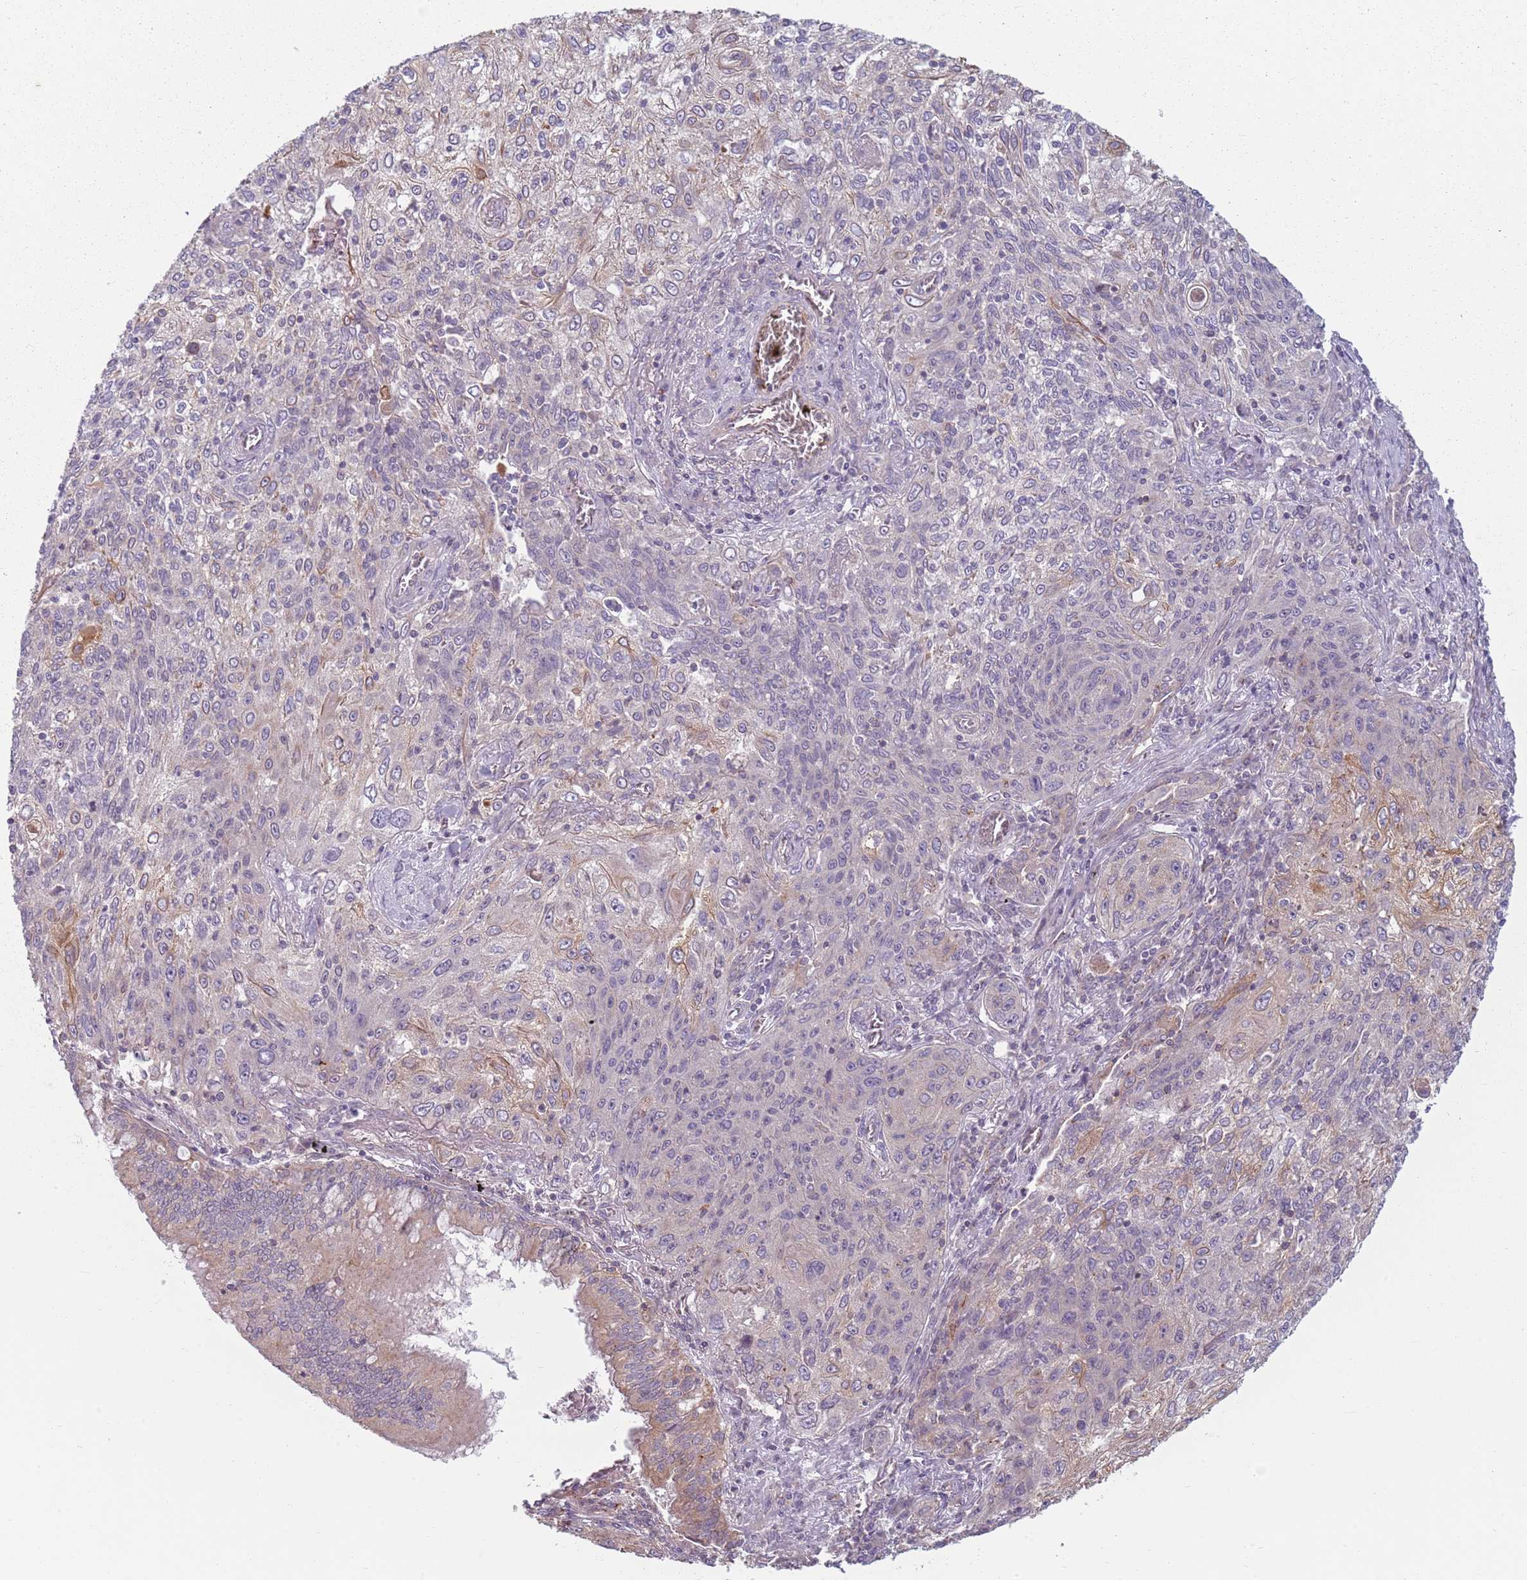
{"staining": {"intensity": "weak", "quantity": "<25%", "location": "cytoplasmic/membranous"}, "tissue": "lung cancer", "cell_type": "Tumor cells", "image_type": "cancer", "snomed": [{"axis": "morphology", "description": "Squamous cell carcinoma, NOS"}, {"axis": "topography", "description": "Lung"}], "caption": "DAB (3,3'-diaminobenzidine) immunohistochemical staining of human lung cancer (squamous cell carcinoma) exhibits no significant staining in tumor cells. The staining was performed using DAB (3,3'-diaminobenzidine) to visualize the protein expression in brown, while the nuclei were stained in blue with hematoxylin (Magnification: 20x).", "gene": "TLCD2", "patient": {"sex": "female", "age": 69}}